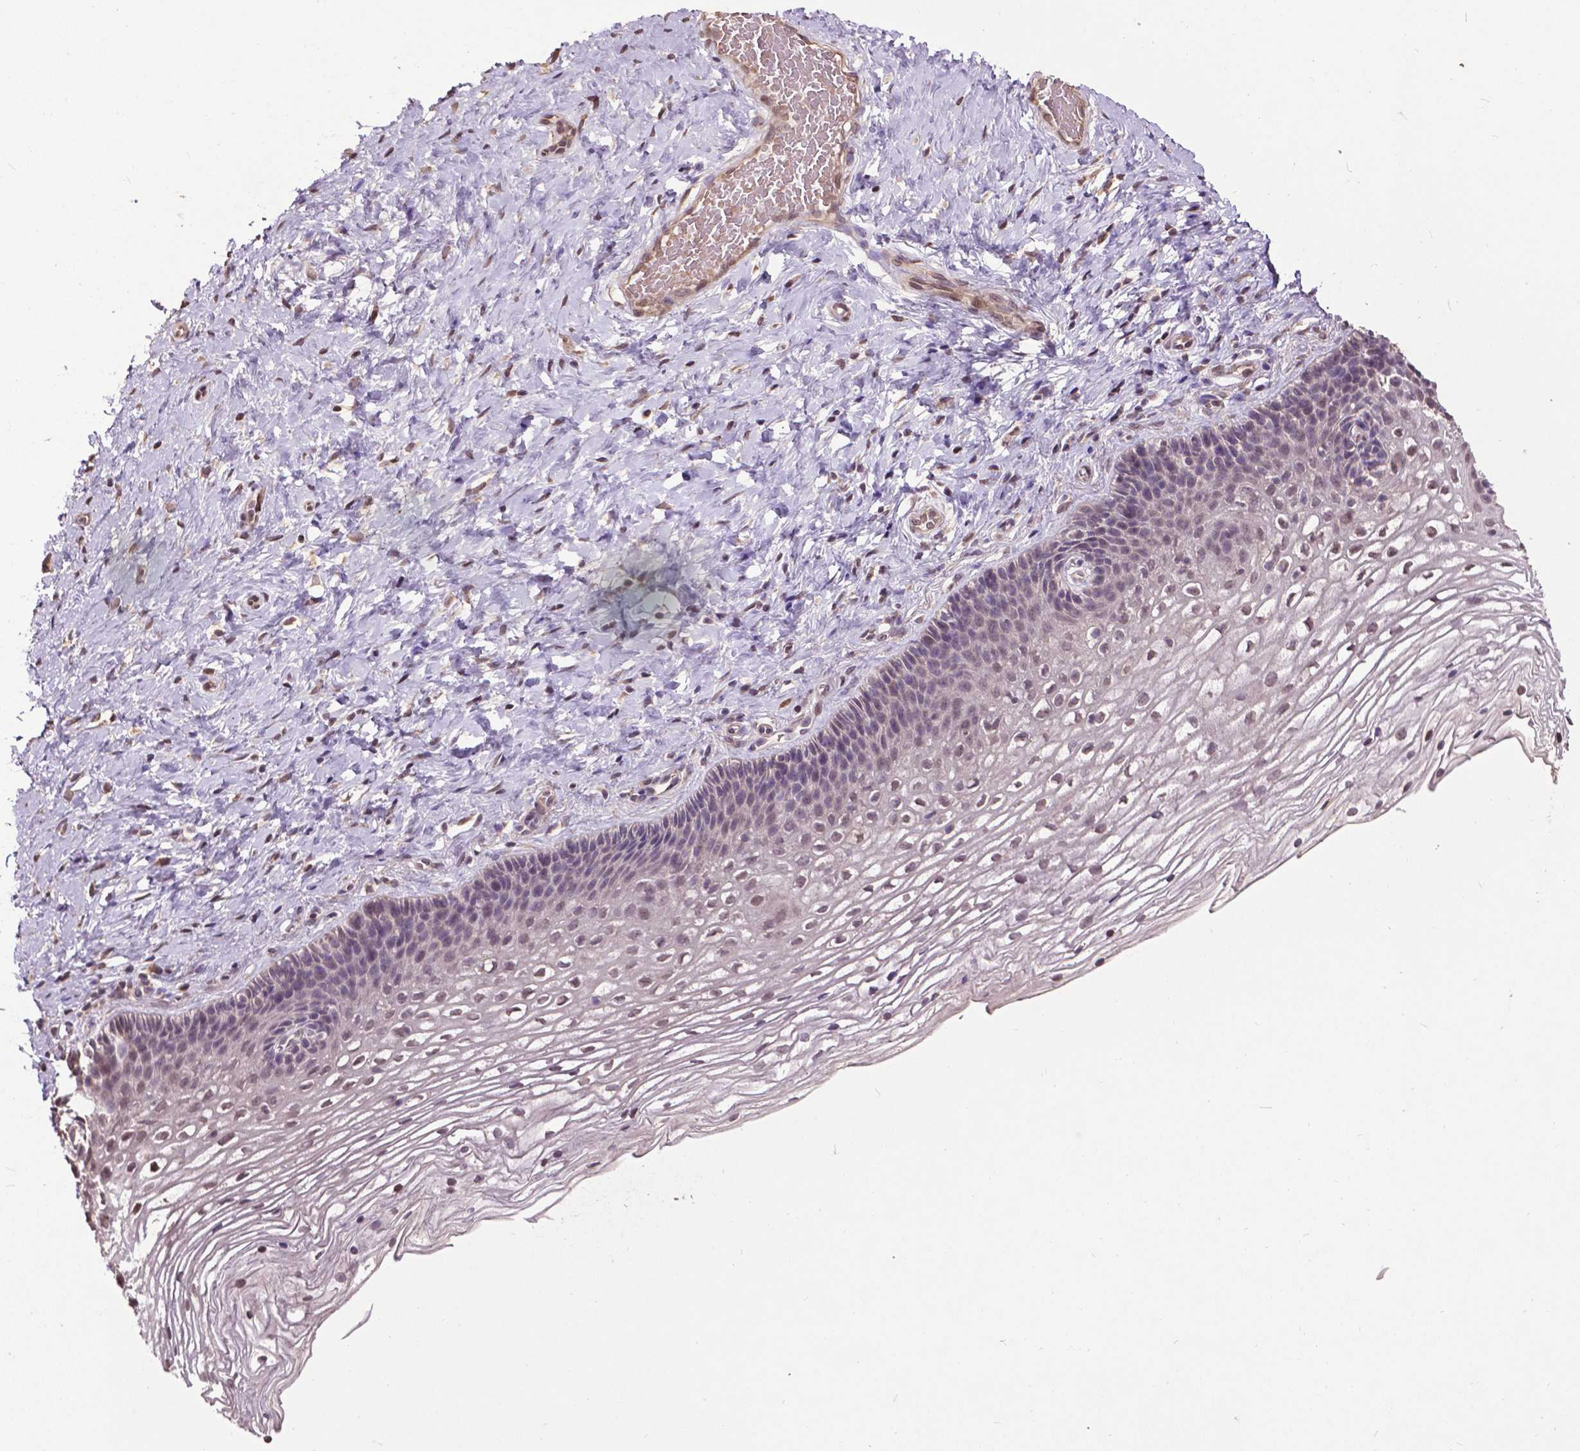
{"staining": {"intensity": "negative", "quantity": "none", "location": "none"}, "tissue": "cervix", "cell_type": "Glandular cells", "image_type": "normal", "snomed": [{"axis": "morphology", "description": "Normal tissue, NOS"}, {"axis": "topography", "description": "Cervix"}], "caption": "Histopathology image shows no protein positivity in glandular cells of normal cervix.", "gene": "GLRA2", "patient": {"sex": "female", "age": 34}}